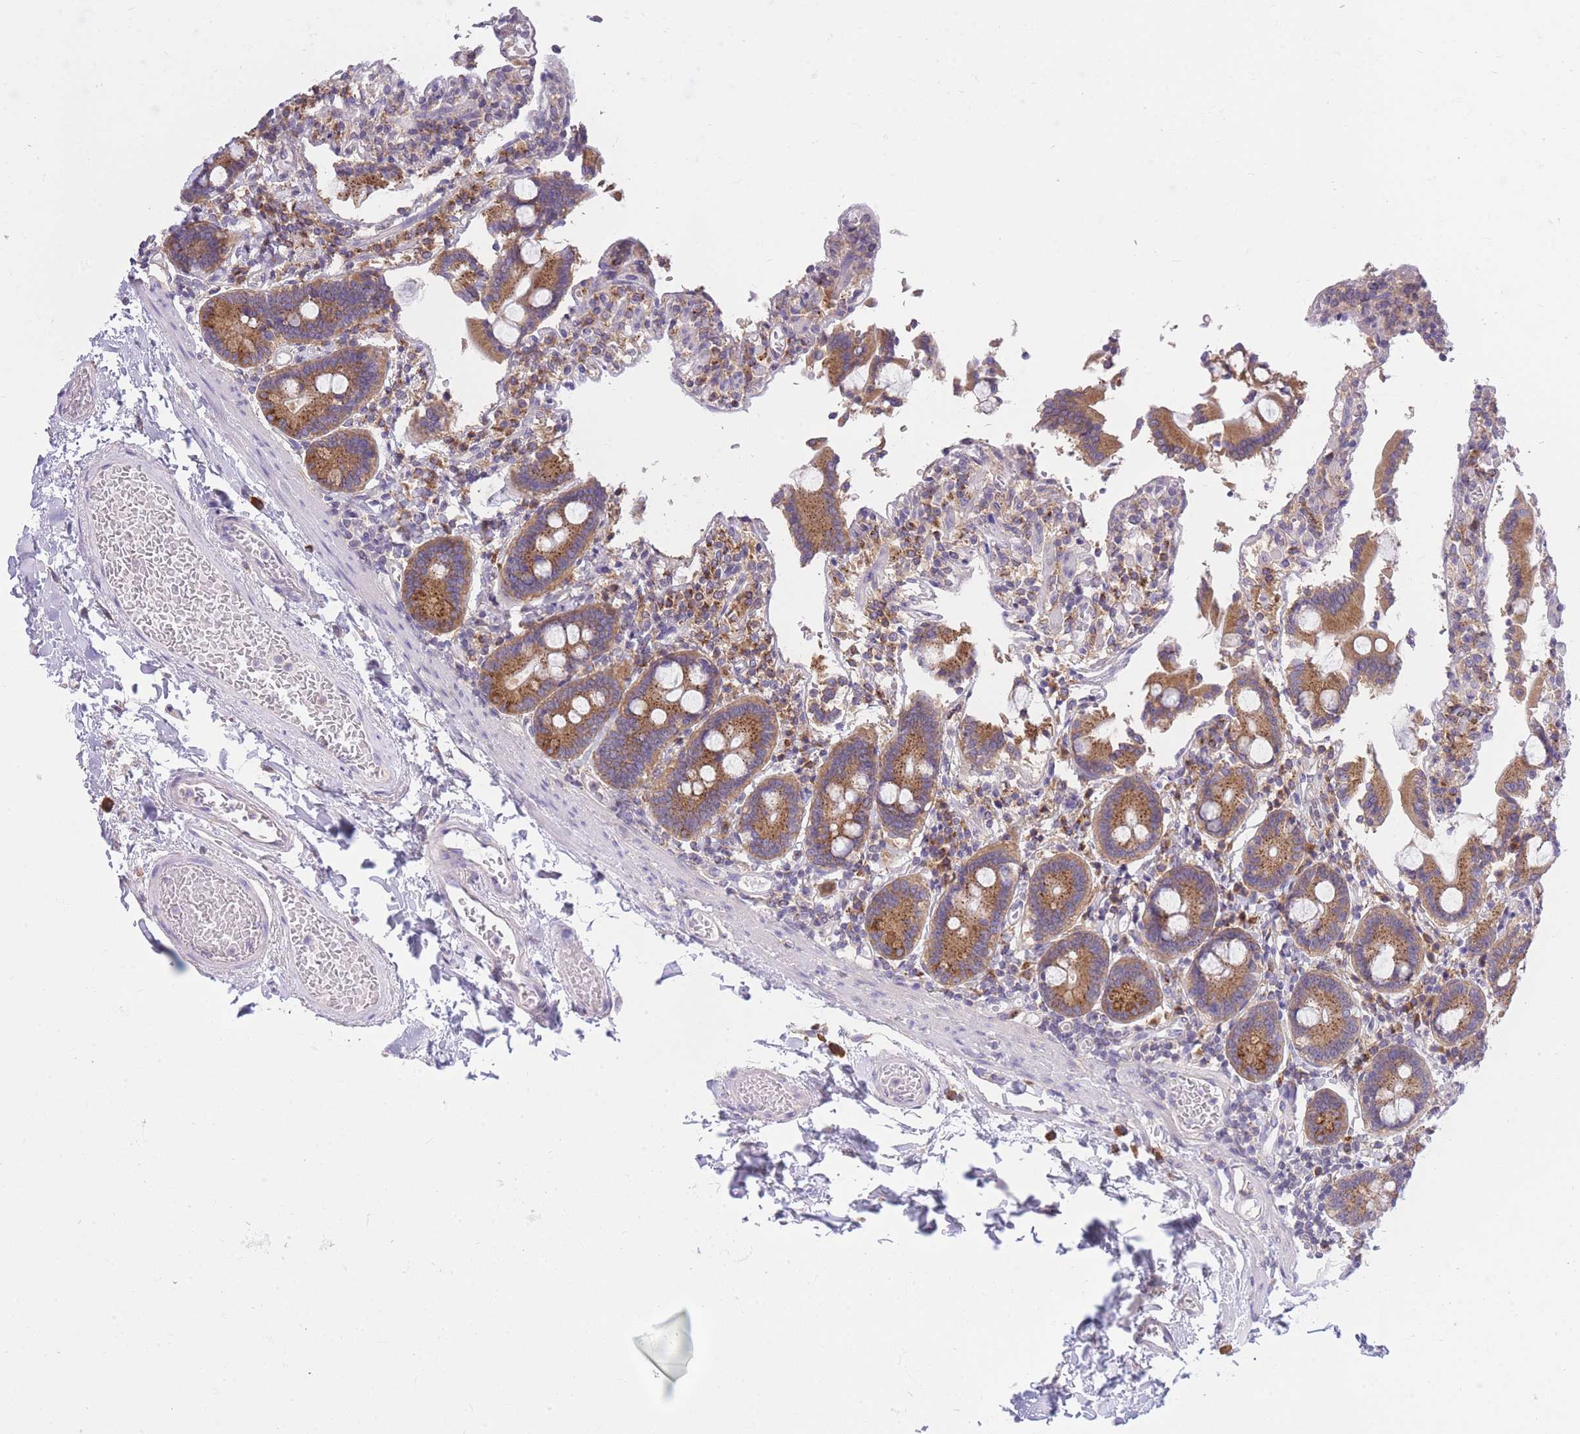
{"staining": {"intensity": "strong", "quantity": ">75%", "location": "cytoplasmic/membranous"}, "tissue": "duodenum", "cell_type": "Glandular cells", "image_type": "normal", "snomed": [{"axis": "morphology", "description": "Normal tissue, NOS"}, {"axis": "topography", "description": "Duodenum"}], "caption": "The photomicrograph shows a brown stain indicating the presence of a protein in the cytoplasmic/membranous of glandular cells in duodenum. The protein of interest is stained brown, and the nuclei are stained in blue (DAB IHC with brightfield microscopy, high magnification).", "gene": "COPG1", "patient": {"sex": "male", "age": 55}}